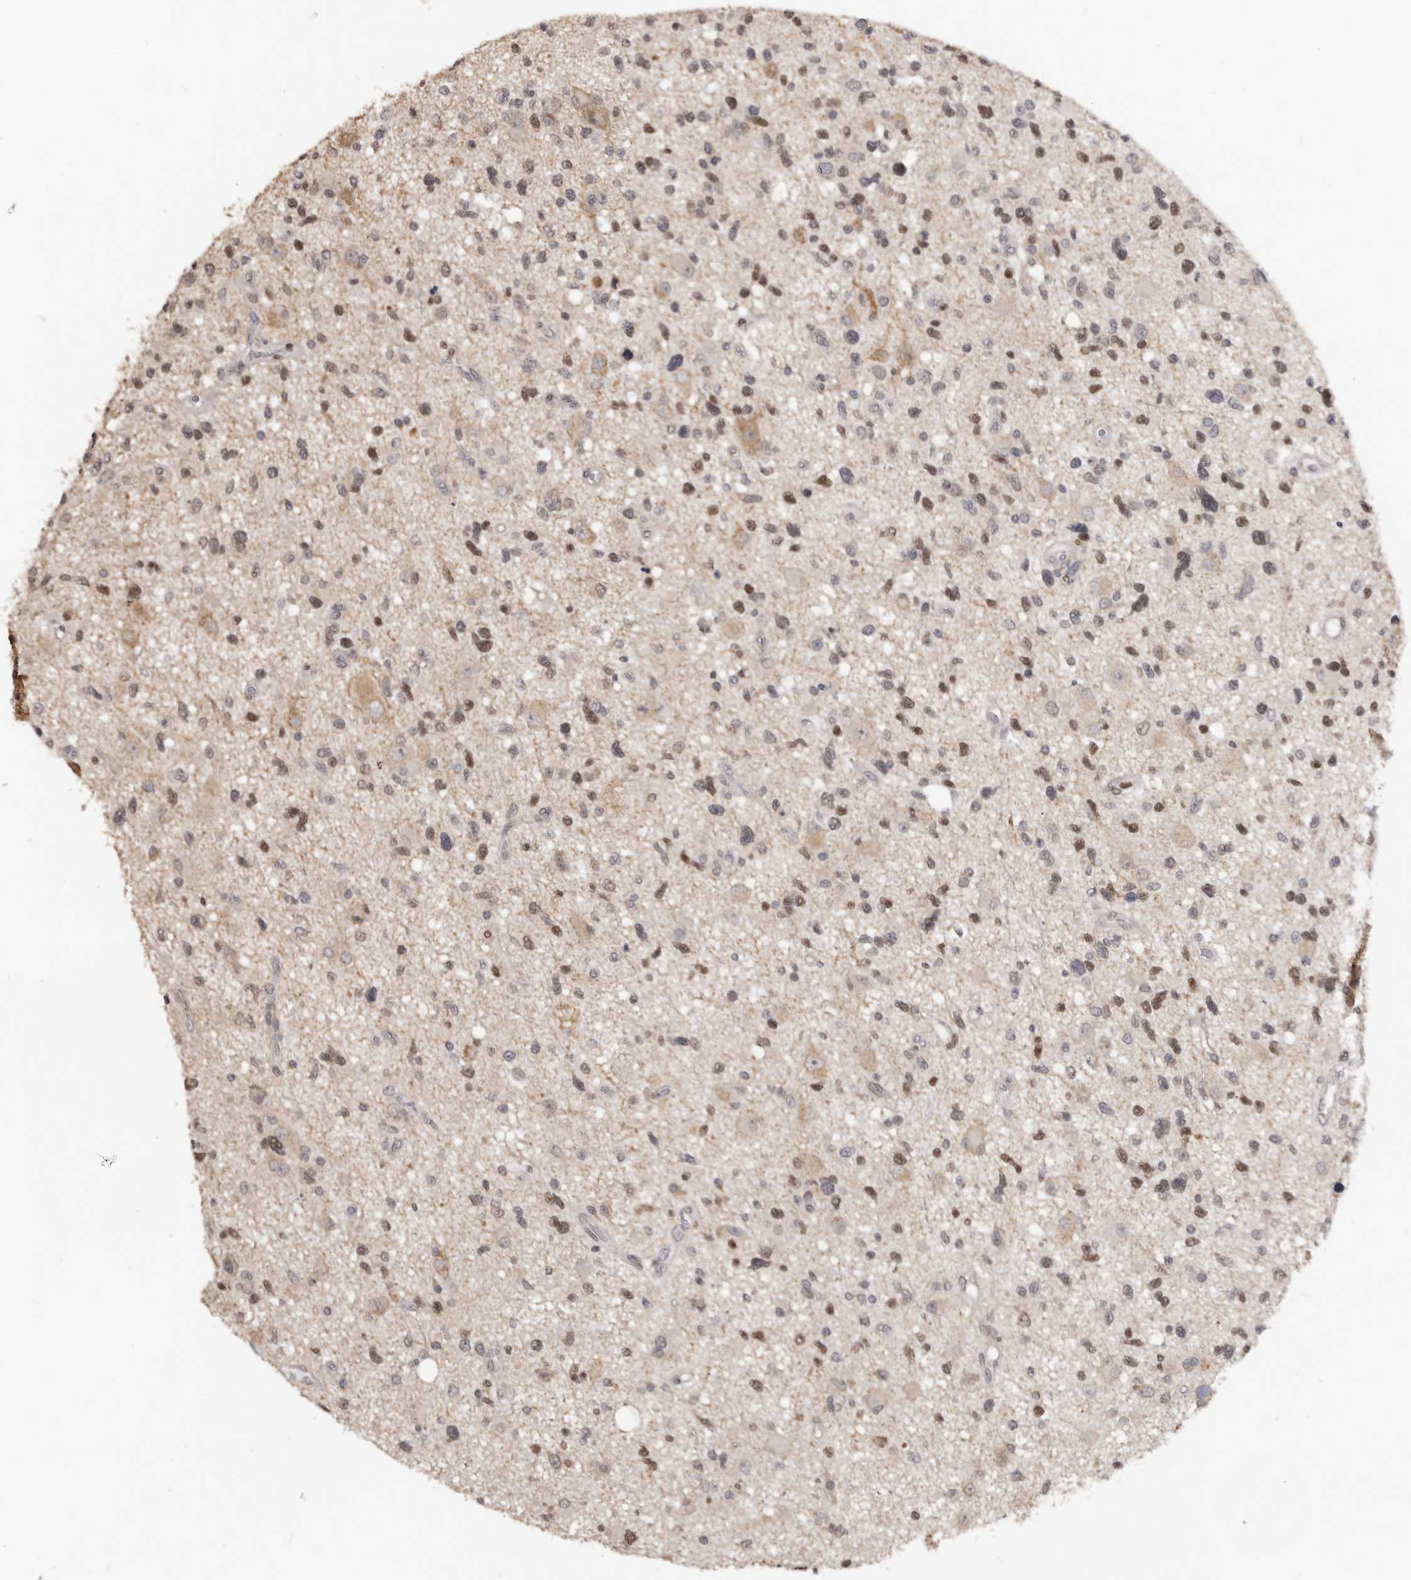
{"staining": {"intensity": "moderate", "quantity": "25%-75%", "location": "nuclear"}, "tissue": "glioma", "cell_type": "Tumor cells", "image_type": "cancer", "snomed": [{"axis": "morphology", "description": "Glioma, malignant, High grade"}, {"axis": "topography", "description": "Brain"}], "caption": "Malignant glioma (high-grade) stained with IHC exhibits moderate nuclear positivity in about 25%-75% of tumor cells.", "gene": "SMARCC1", "patient": {"sex": "male", "age": 33}}